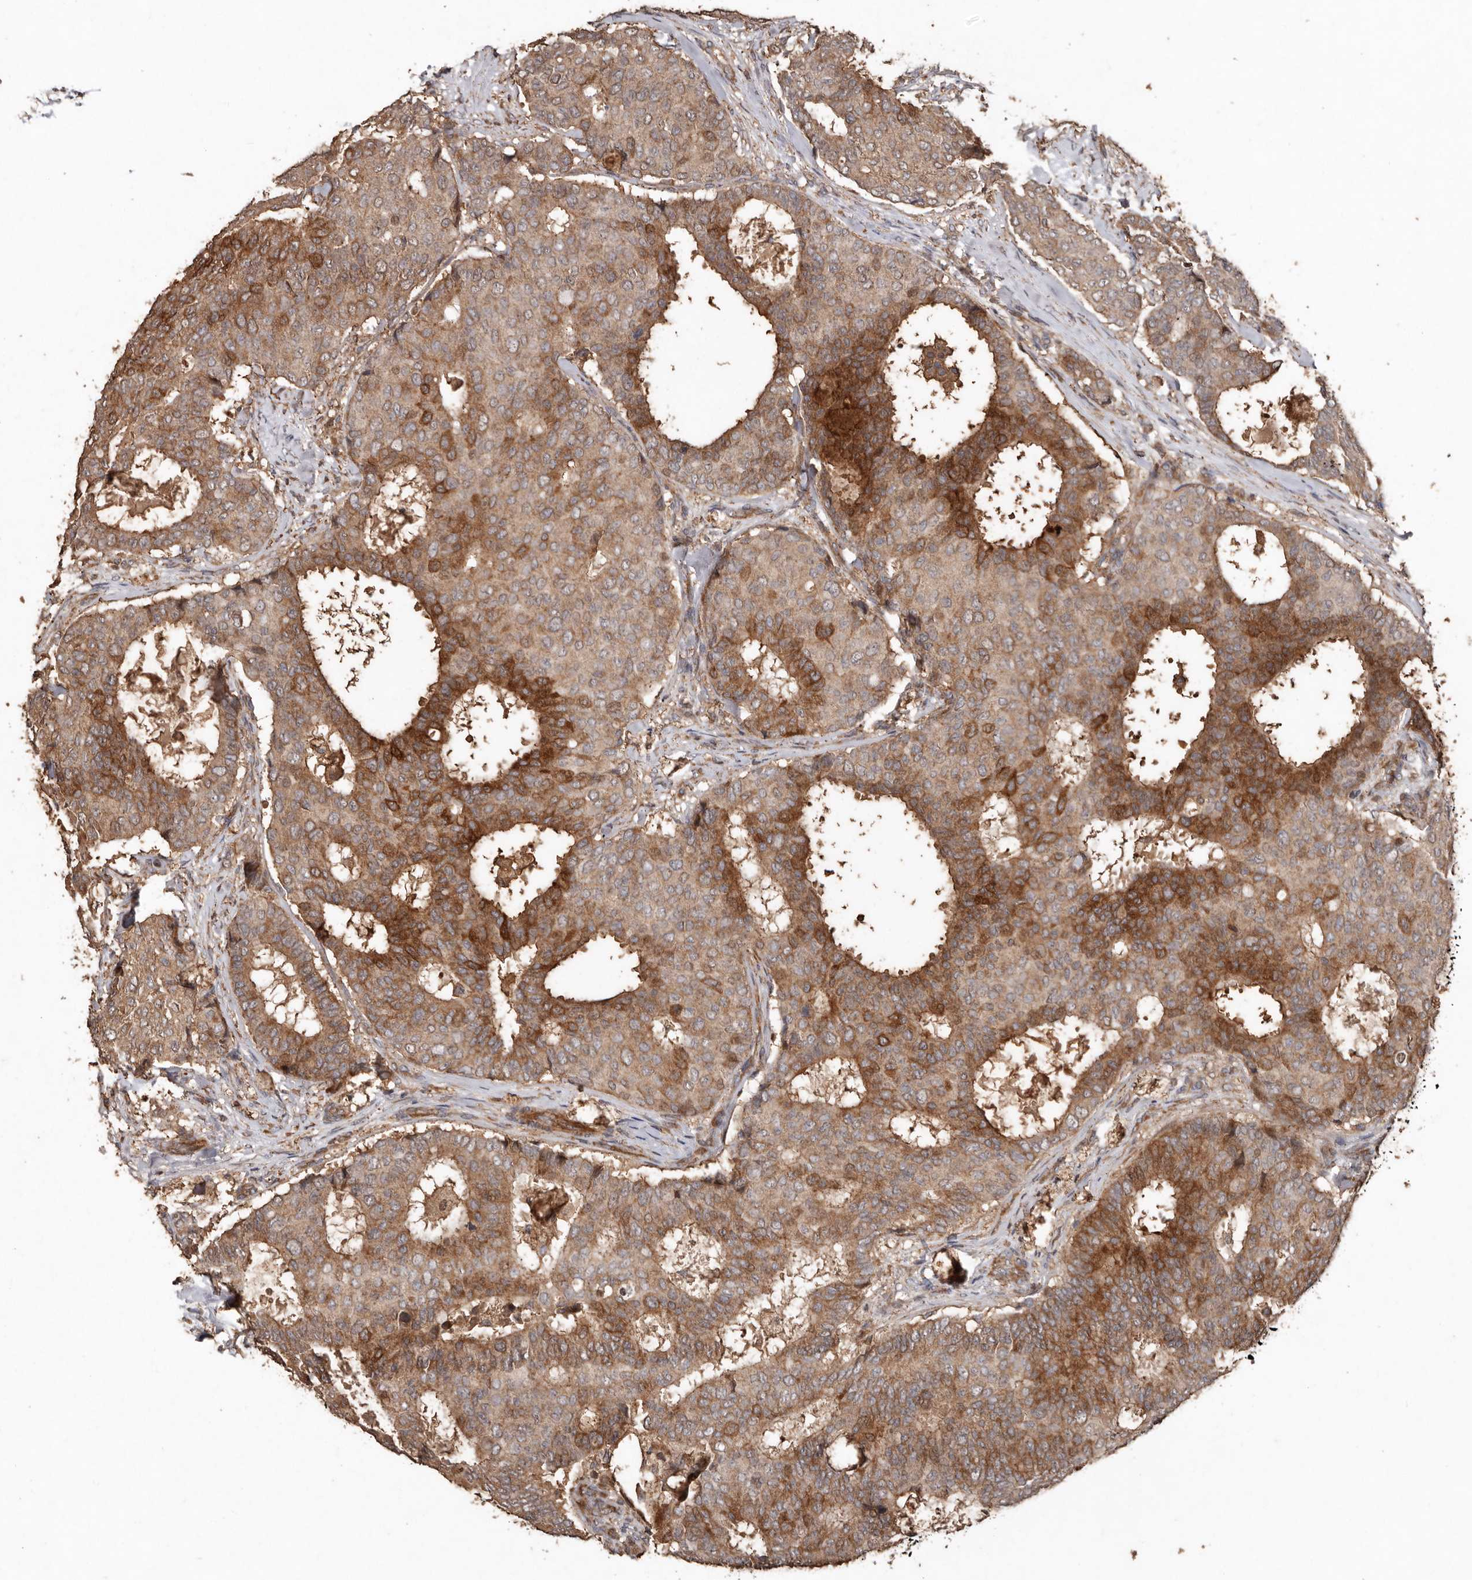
{"staining": {"intensity": "moderate", "quantity": ">75%", "location": "cytoplasmic/membranous"}, "tissue": "breast cancer", "cell_type": "Tumor cells", "image_type": "cancer", "snomed": [{"axis": "morphology", "description": "Duct carcinoma"}, {"axis": "topography", "description": "Breast"}], "caption": "This micrograph reveals immunohistochemistry staining of human breast intraductal carcinoma, with medium moderate cytoplasmic/membranous staining in approximately >75% of tumor cells.", "gene": "RANBP17", "patient": {"sex": "female", "age": 75}}